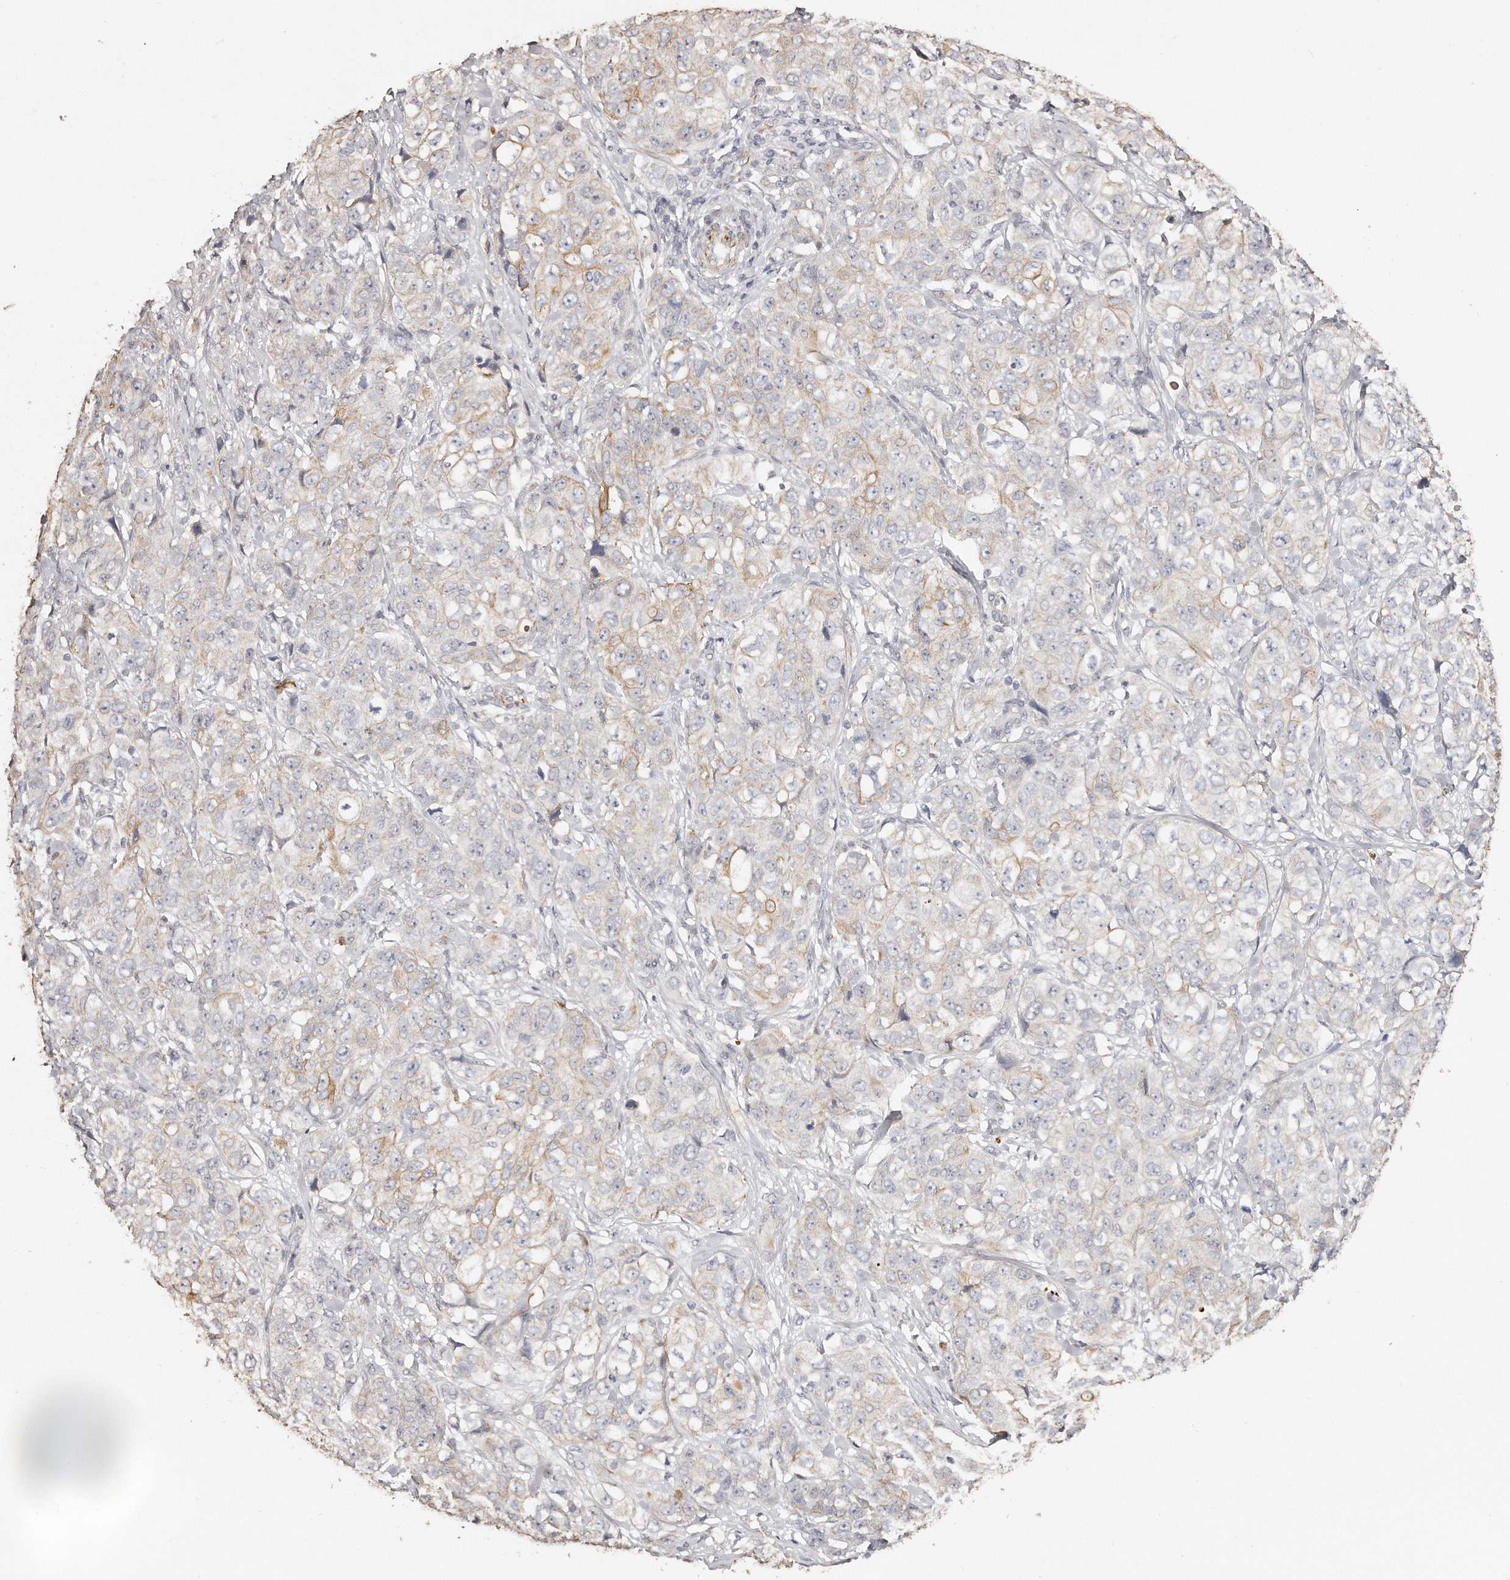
{"staining": {"intensity": "weak", "quantity": "<25%", "location": "cytoplasmic/membranous"}, "tissue": "stomach cancer", "cell_type": "Tumor cells", "image_type": "cancer", "snomed": [{"axis": "morphology", "description": "Adenocarcinoma, NOS"}, {"axis": "topography", "description": "Stomach"}], "caption": "A high-resolution image shows immunohistochemistry staining of stomach cancer, which displays no significant positivity in tumor cells. (Stains: DAB immunohistochemistry (IHC) with hematoxylin counter stain, Microscopy: brightfield microscopy at high magnification).", "gene": "ZYG11A", "patient": {"sex": "male", "age": 48}}